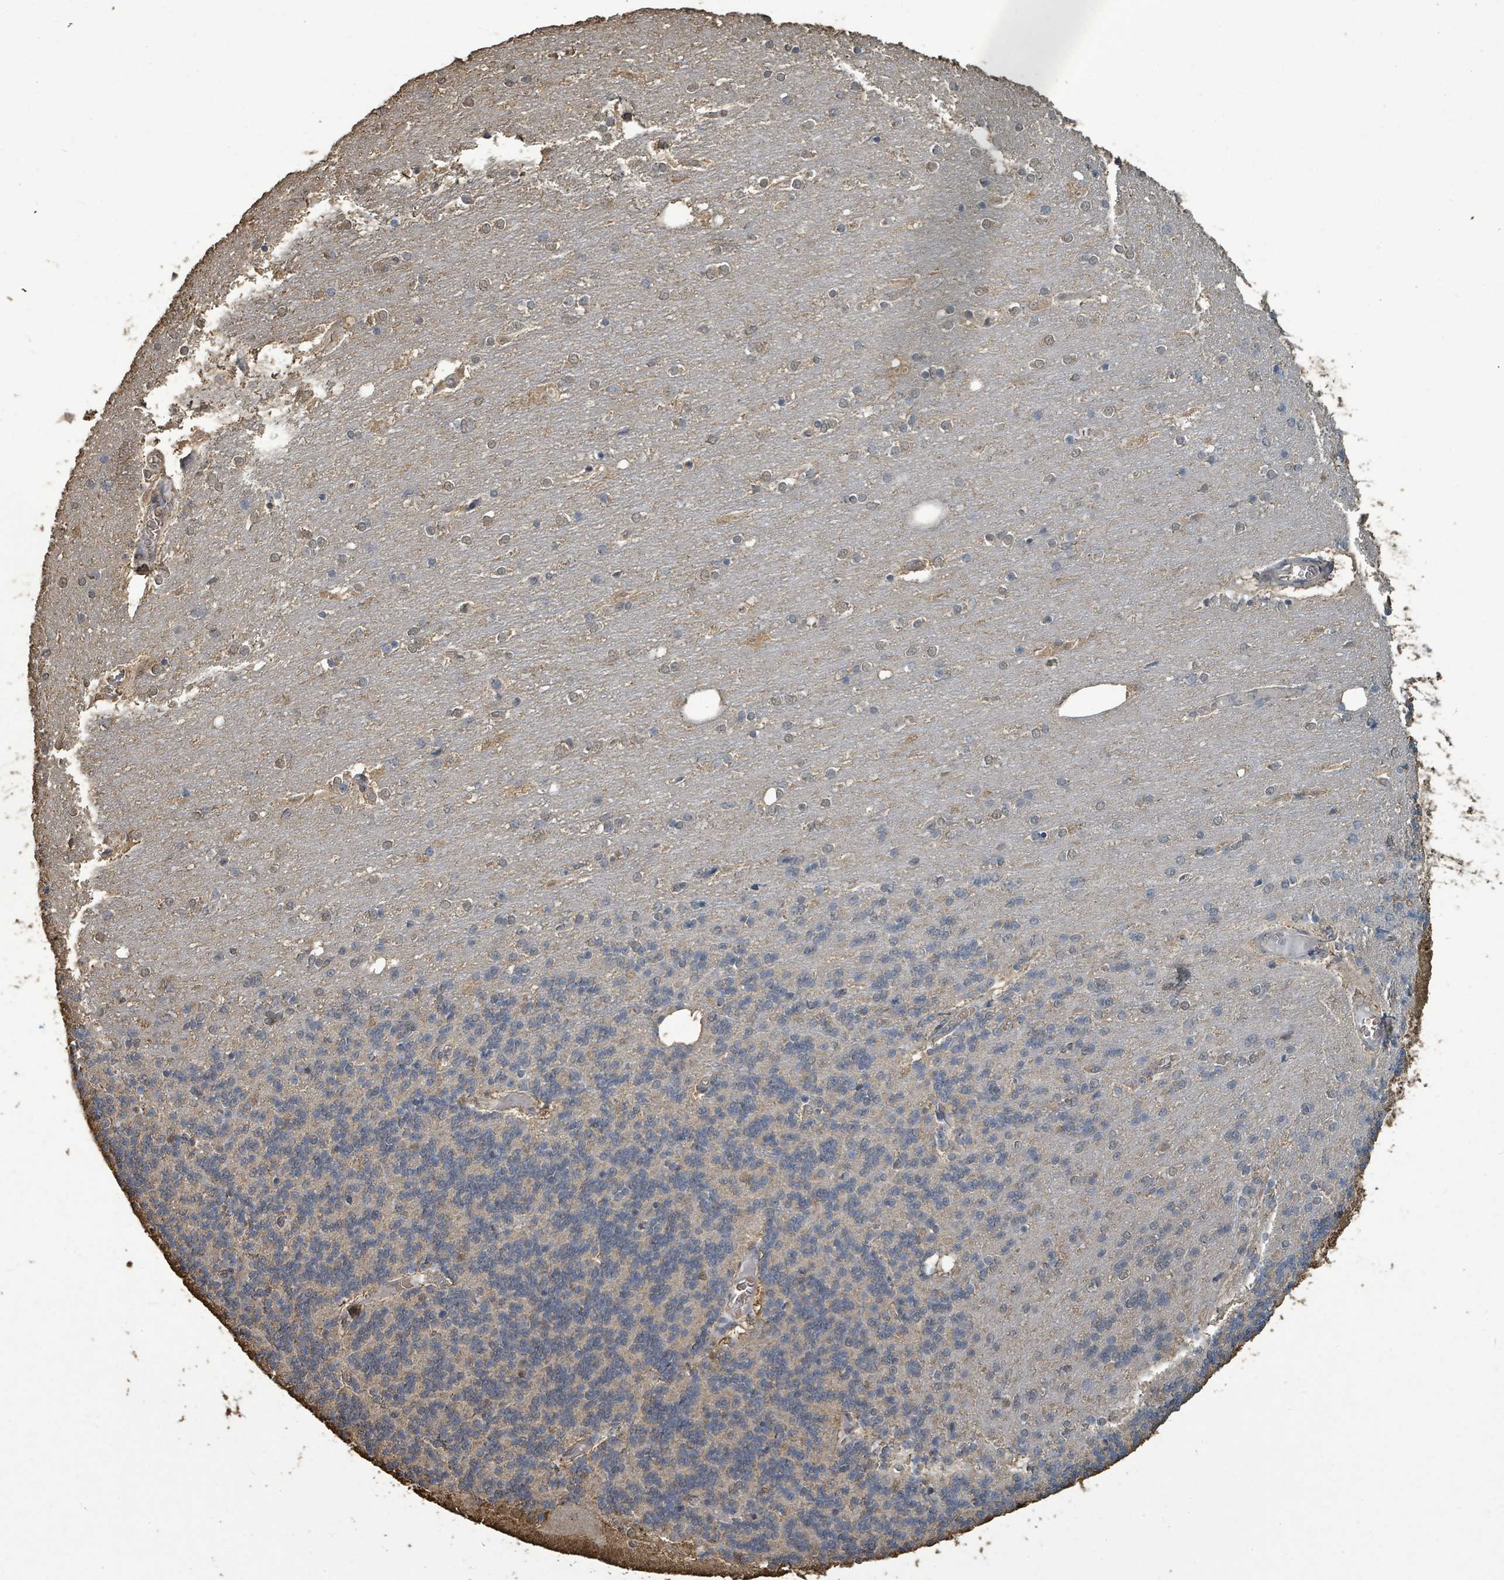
{"staining": {"intensity": "negative", "quantity": "none", "location": "none"}, "tissue": "cerebellum", "cell_type": "Cells in granular layer", "image_type": "normal", "snomed": [{"axis": "morphology", "description": "Normal tissue, NOS"}, {"axis": "topography", "description": "Cerebellum"}], "caption": "An IHC histopathology image of unremarkable cerebellum is shown. There is no staining in cells in granular layer of cerebellum.", "gene": "C6orf52", "patient": {"sex": "female", "age": 54}}